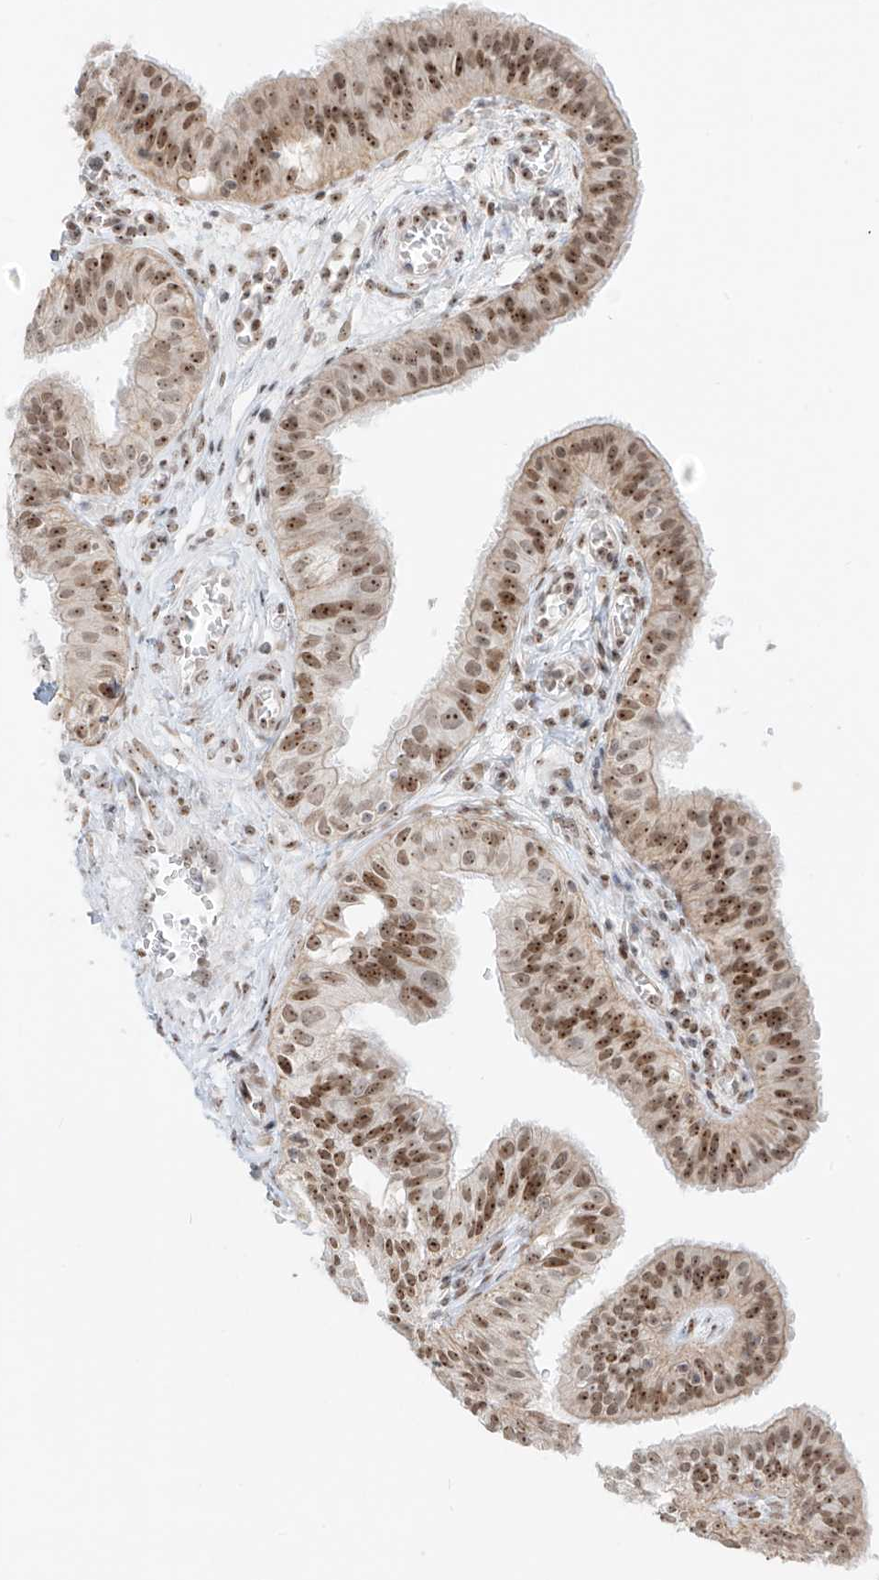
{"staining": {"intensity": "moderate", "quantity": ">75%", "location": "cytoplasmic/membranous,nuclear"}, "tissue": "fallopian tube", "cell_type": "Glandular cells", "image_type": "normal", "snomed": [{"axis": "morphology", "description": "Normal tissue, NOS"}, {"axis": "topography", "description": "Fallopian tube"}, {"axis": "topography", "description": "Ovary"}], "caption": "Unremarkable fallopian tube was stained to show a protein in brown. There is medium levels of moderate cytoplasmic/membranous,nuclear expression in approximately >75% of glandular cells.", "gene": "ZNF512", "patient": {"sex": "female", "age": 42}}